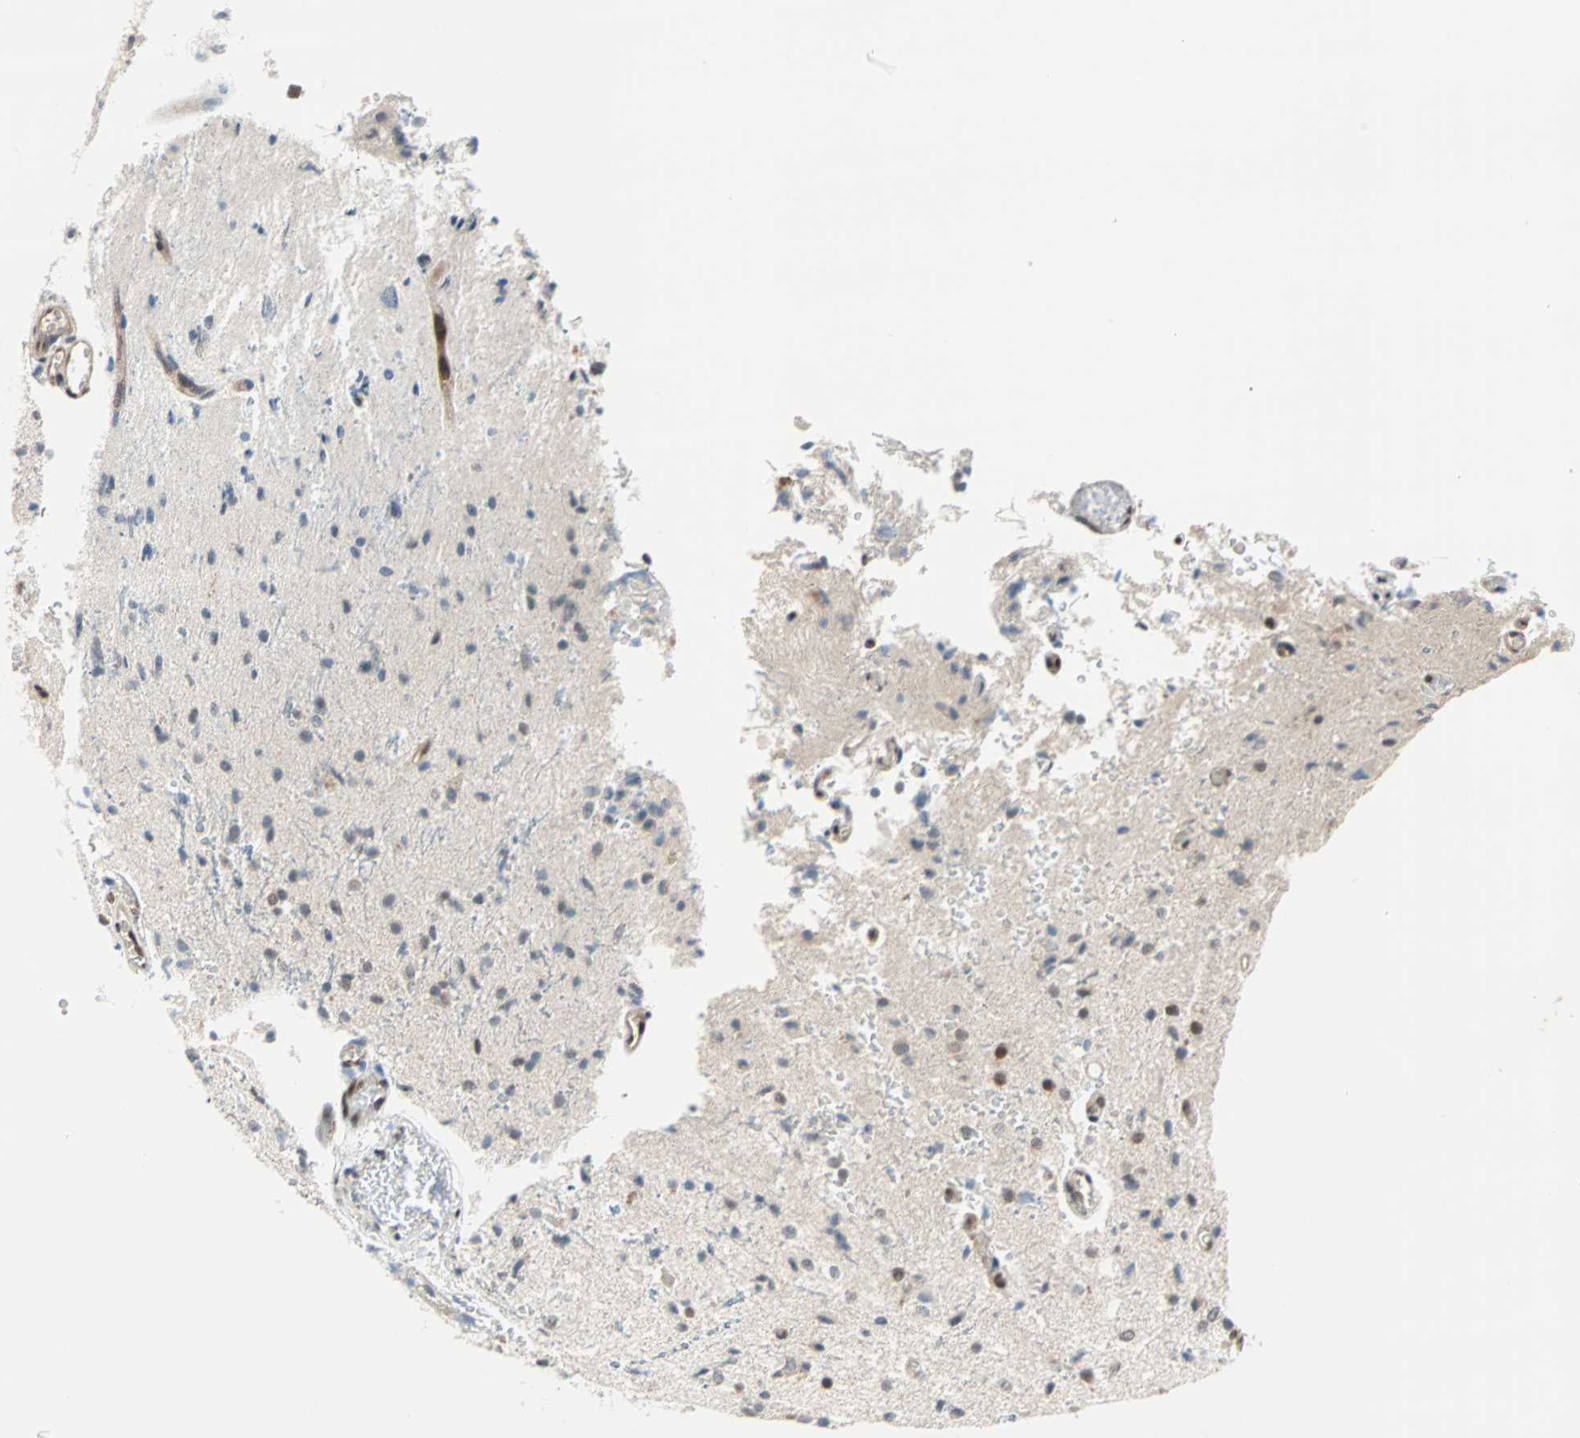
{"staining": {"intensity": "moderate", "quantity": "<25%", "location": "cytoplasmic/membranous,nuclear"}, "tissue": "glioma", "cell_type": "Tumor cells", "image_type": "cancer", "snomed": [{"axis": "morphology", "description": "Glioma, malignant, High grade"}, {"axis": "topography", "description": "Brain"}], "caption": "High-grade glioma (malignant) tissue shows moderate cytoplasmic/membranous and nuclear positivity in about <25% of tumor cells", "gene": "WWTR1", "patient": {"sex": "male", "age": 47}}